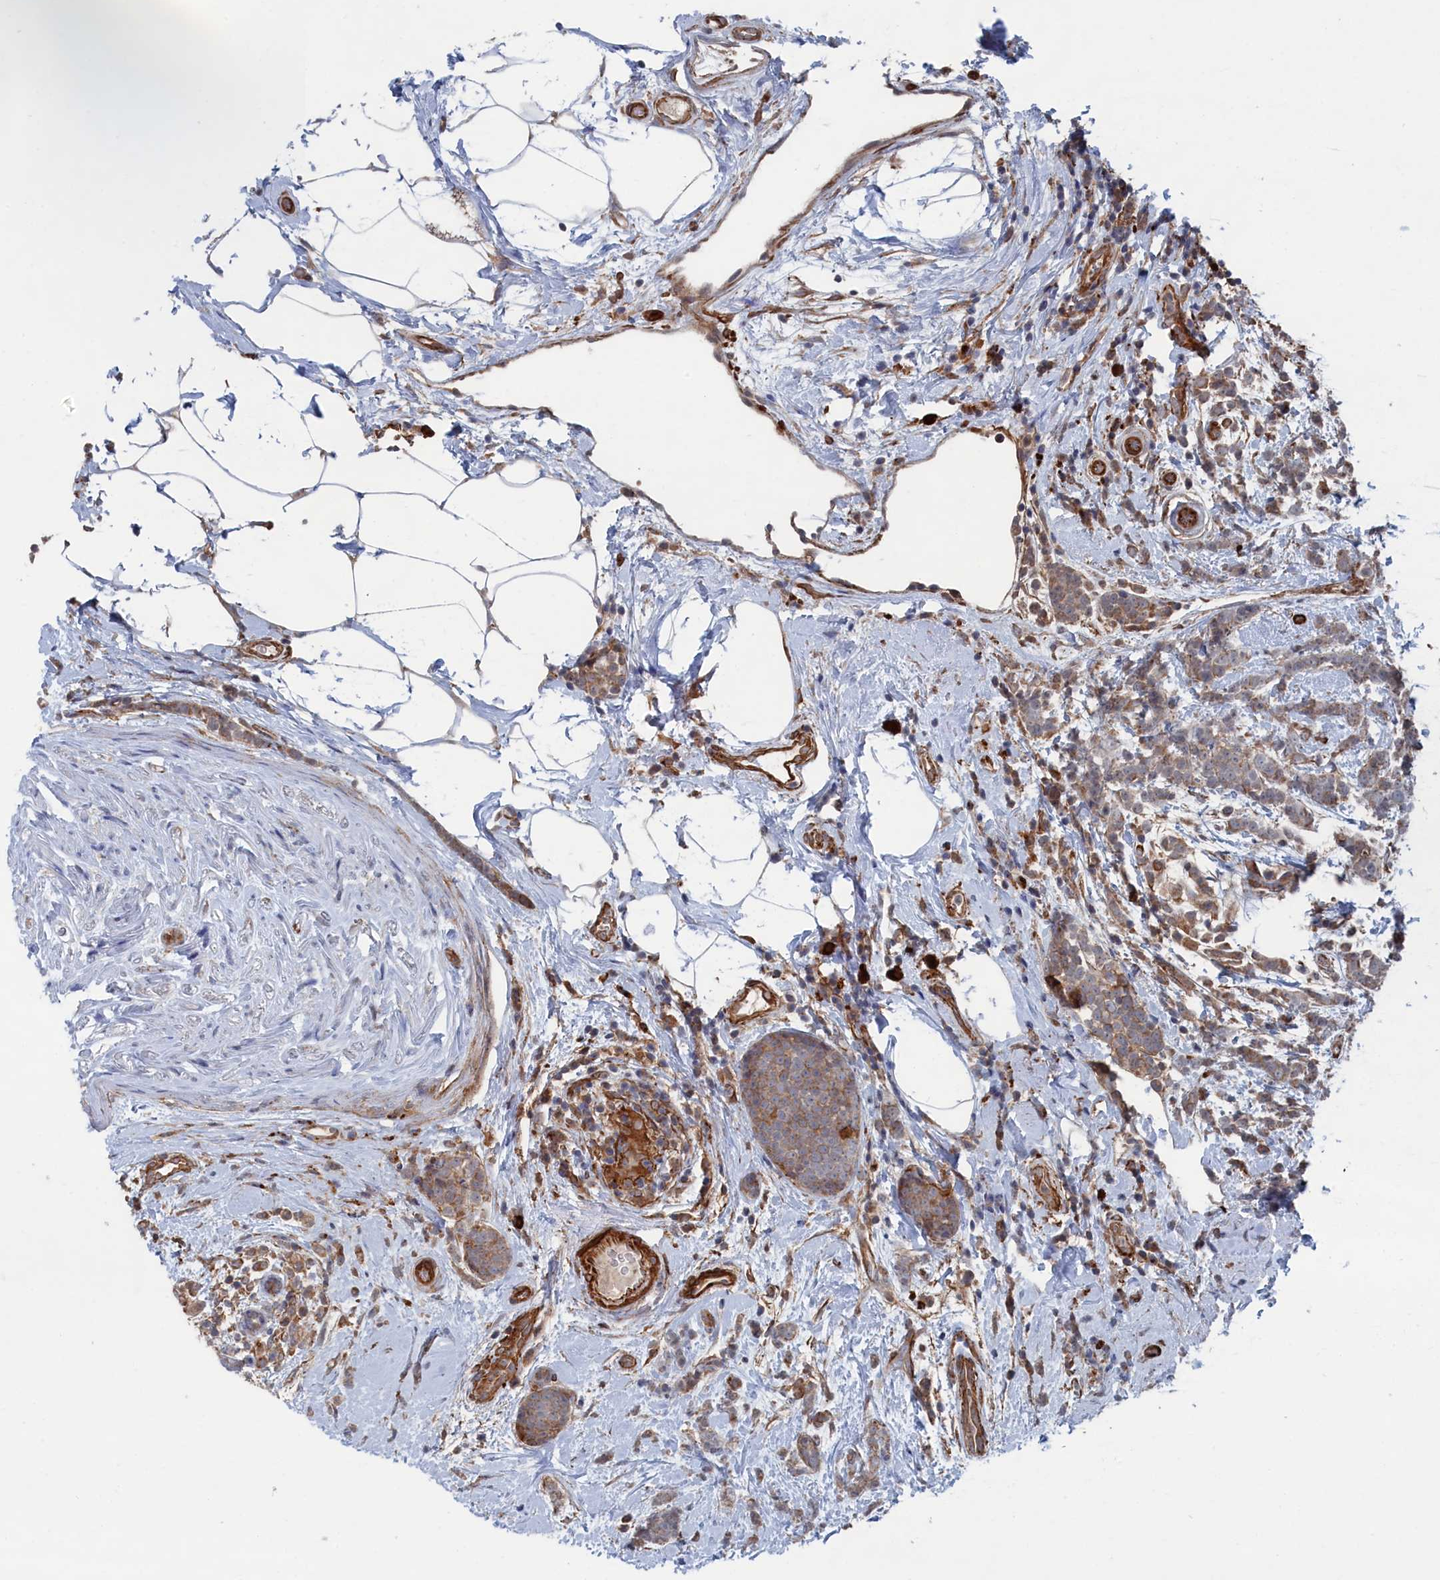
{"staining": {"intensity": "weak", "quantity": ">75%", "location": "cytoplasmic/membranous"}, "tissue": "breast cancer", "cell_type": "Tumor cells", "image_type": "cancer", "snomed": [{"axis": "morphology", "description": "Lobular carcinoma"}, {"axis": "topography", "description": "Breast"}], "caption": "Immunohistochemical staining of human breast lobular carcinoma exhibits low levels of weak cytoplasmic/membranous protein staining in approximately >75% of tumor cells.", "gene": "FILIP1L", "patient": {"sex": "female", "age": 58}}